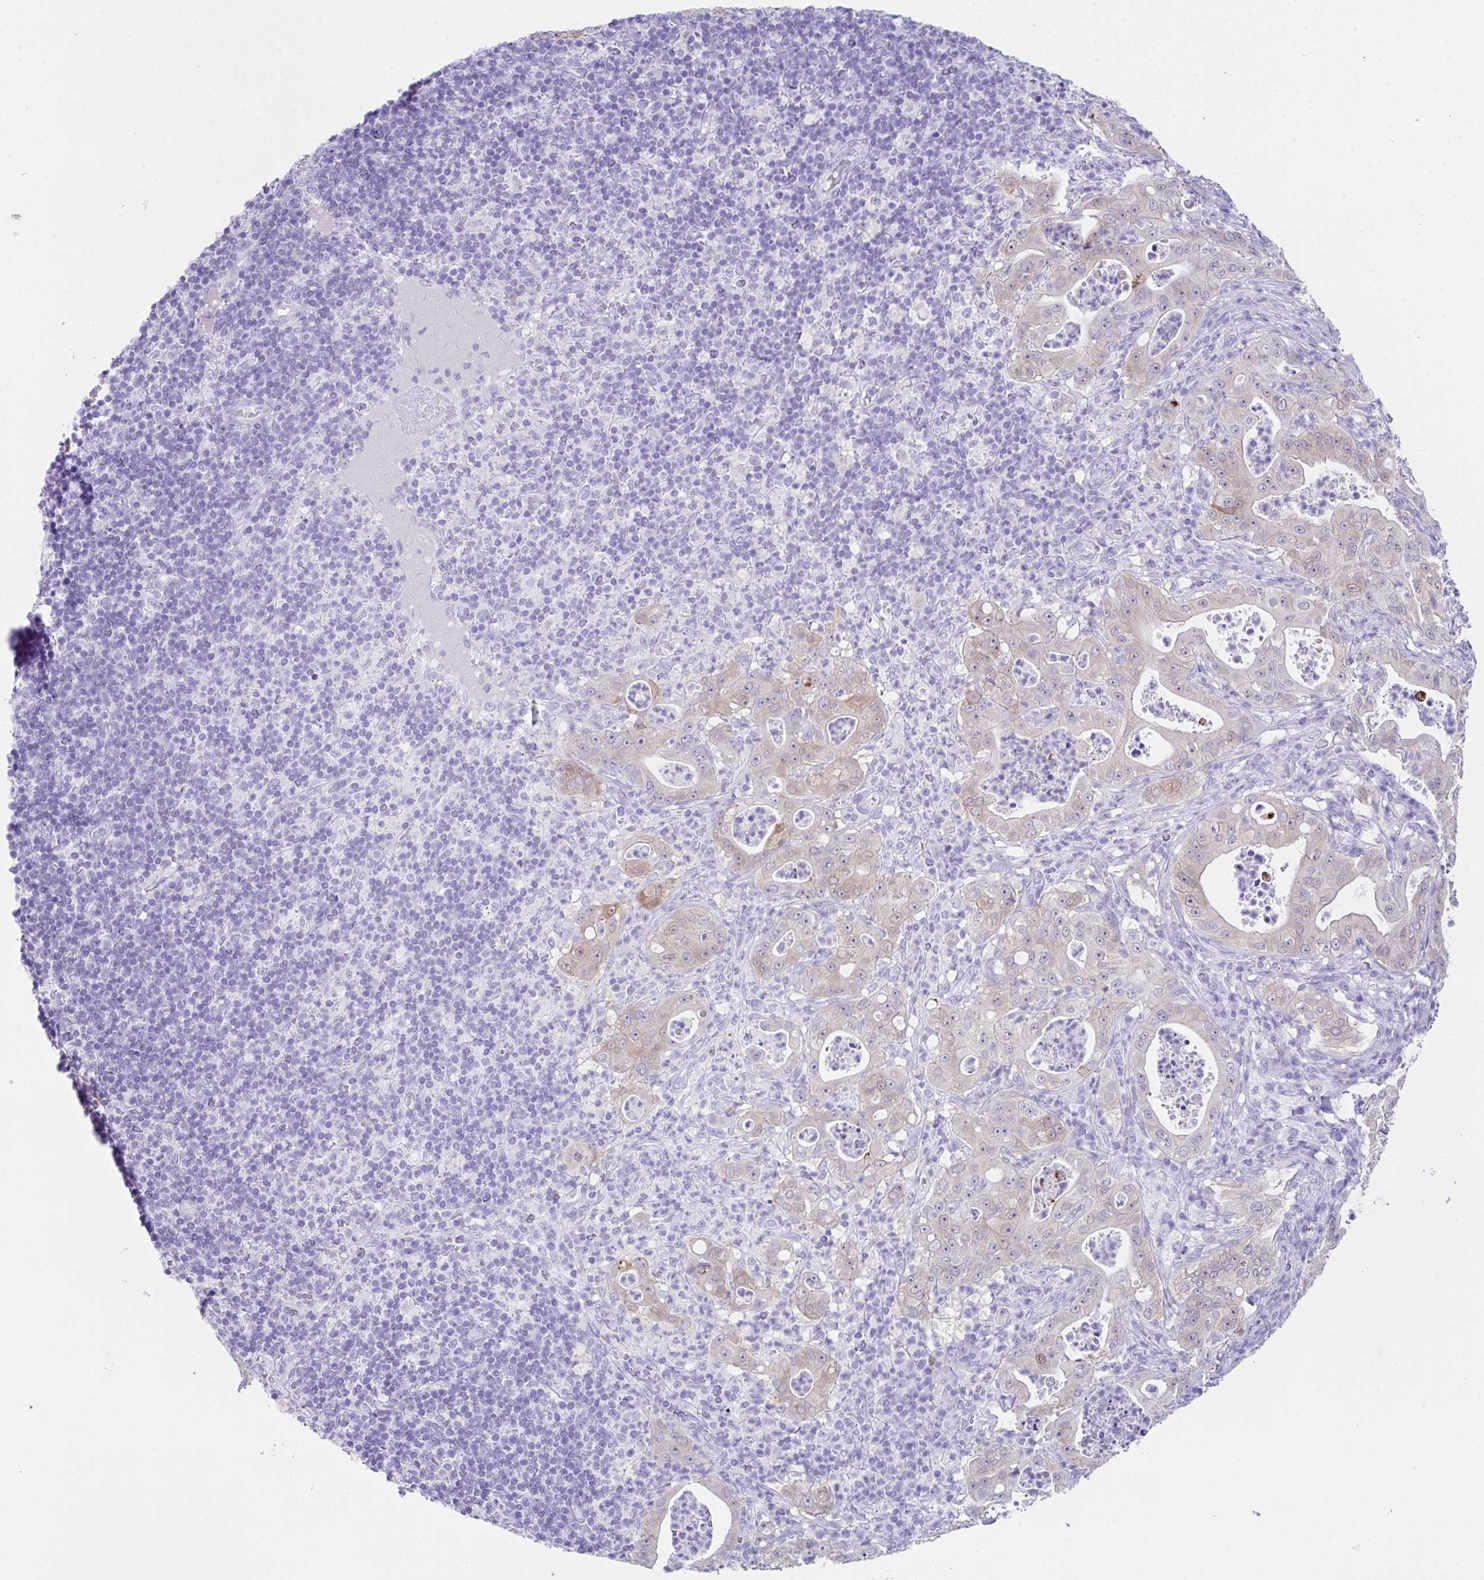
{"staining": {"intensity": "strong", "quantity": "<25%", "location": "cytoplasmic/membranous"}, "tissue": "pancreatic cancer", "cell_type": "Tumor cells", "image_type": "cancer", "snomed": [{"axis": "morphology", "description": "Adenocarcinoma, NOS"}, {"axis": "topography", "description": "Pancreas"}], "caption": "Immunohistochemistry (DAB) staining of human pancreatic adenocarcinoma exhibits strong cytoplasmic/membranous protein expression in approximately <25% of tumor cells.", "gene": "LGALS4", "patient": {"sex": "male", "age": 71}}